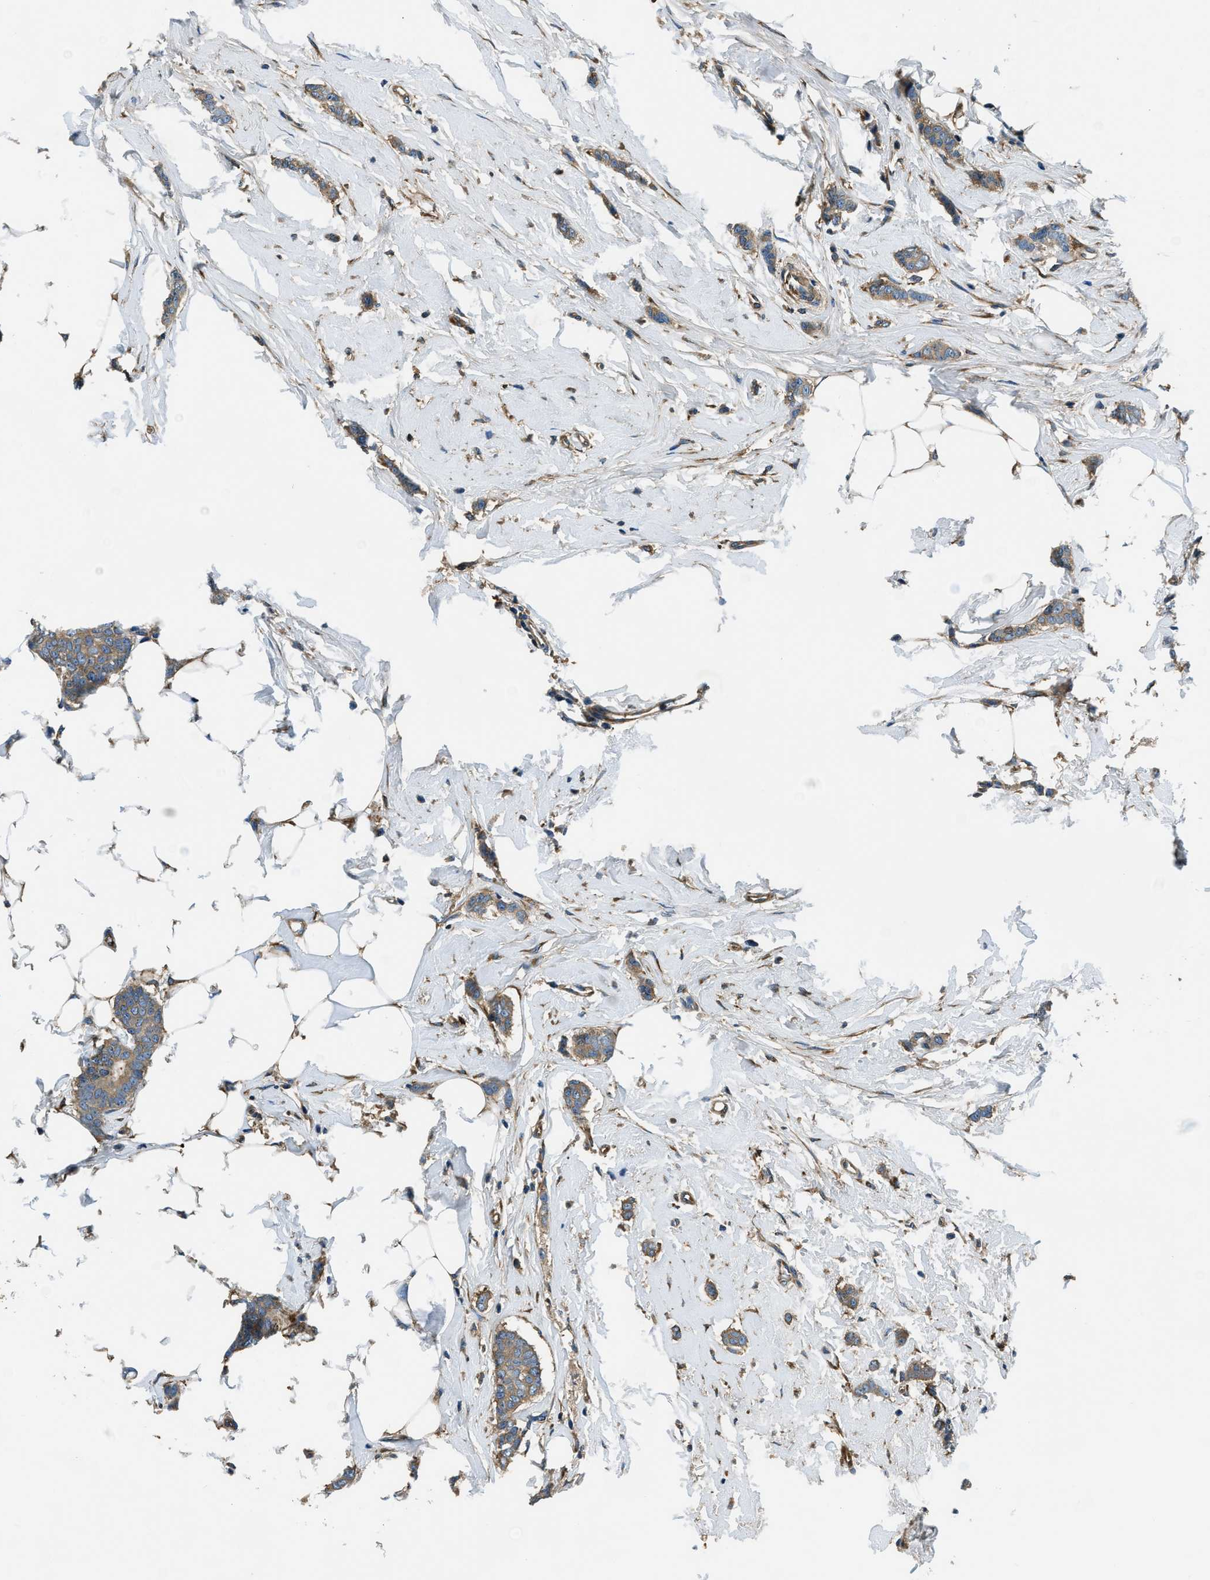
{"staining": {"intensity": "weak", "quantity": ">75%", "location": "cytoplasmic/membranous"}, "tissue": "breast cancer", "cell_type": "Tumor cells", "image_type": "cancer", "snomed": [{"axis": "morphology", "description": "Lobular carcinoma"}, {"axis": "topography", "description": "Skin"}, {"axis": "topography", "description": "Breast"}], "caption": "The immunohistochemical stain labels weak cytoplasmic/membranous staining in tumor cells of breast cancer (lobular carcinoma) tissue. (DAB (3,3'-diaminobenzidine) = brown stain, brightfield microscopy at high magnification).", "gene": "EEA1", "patient": {"sex": "female", "age": 46}}